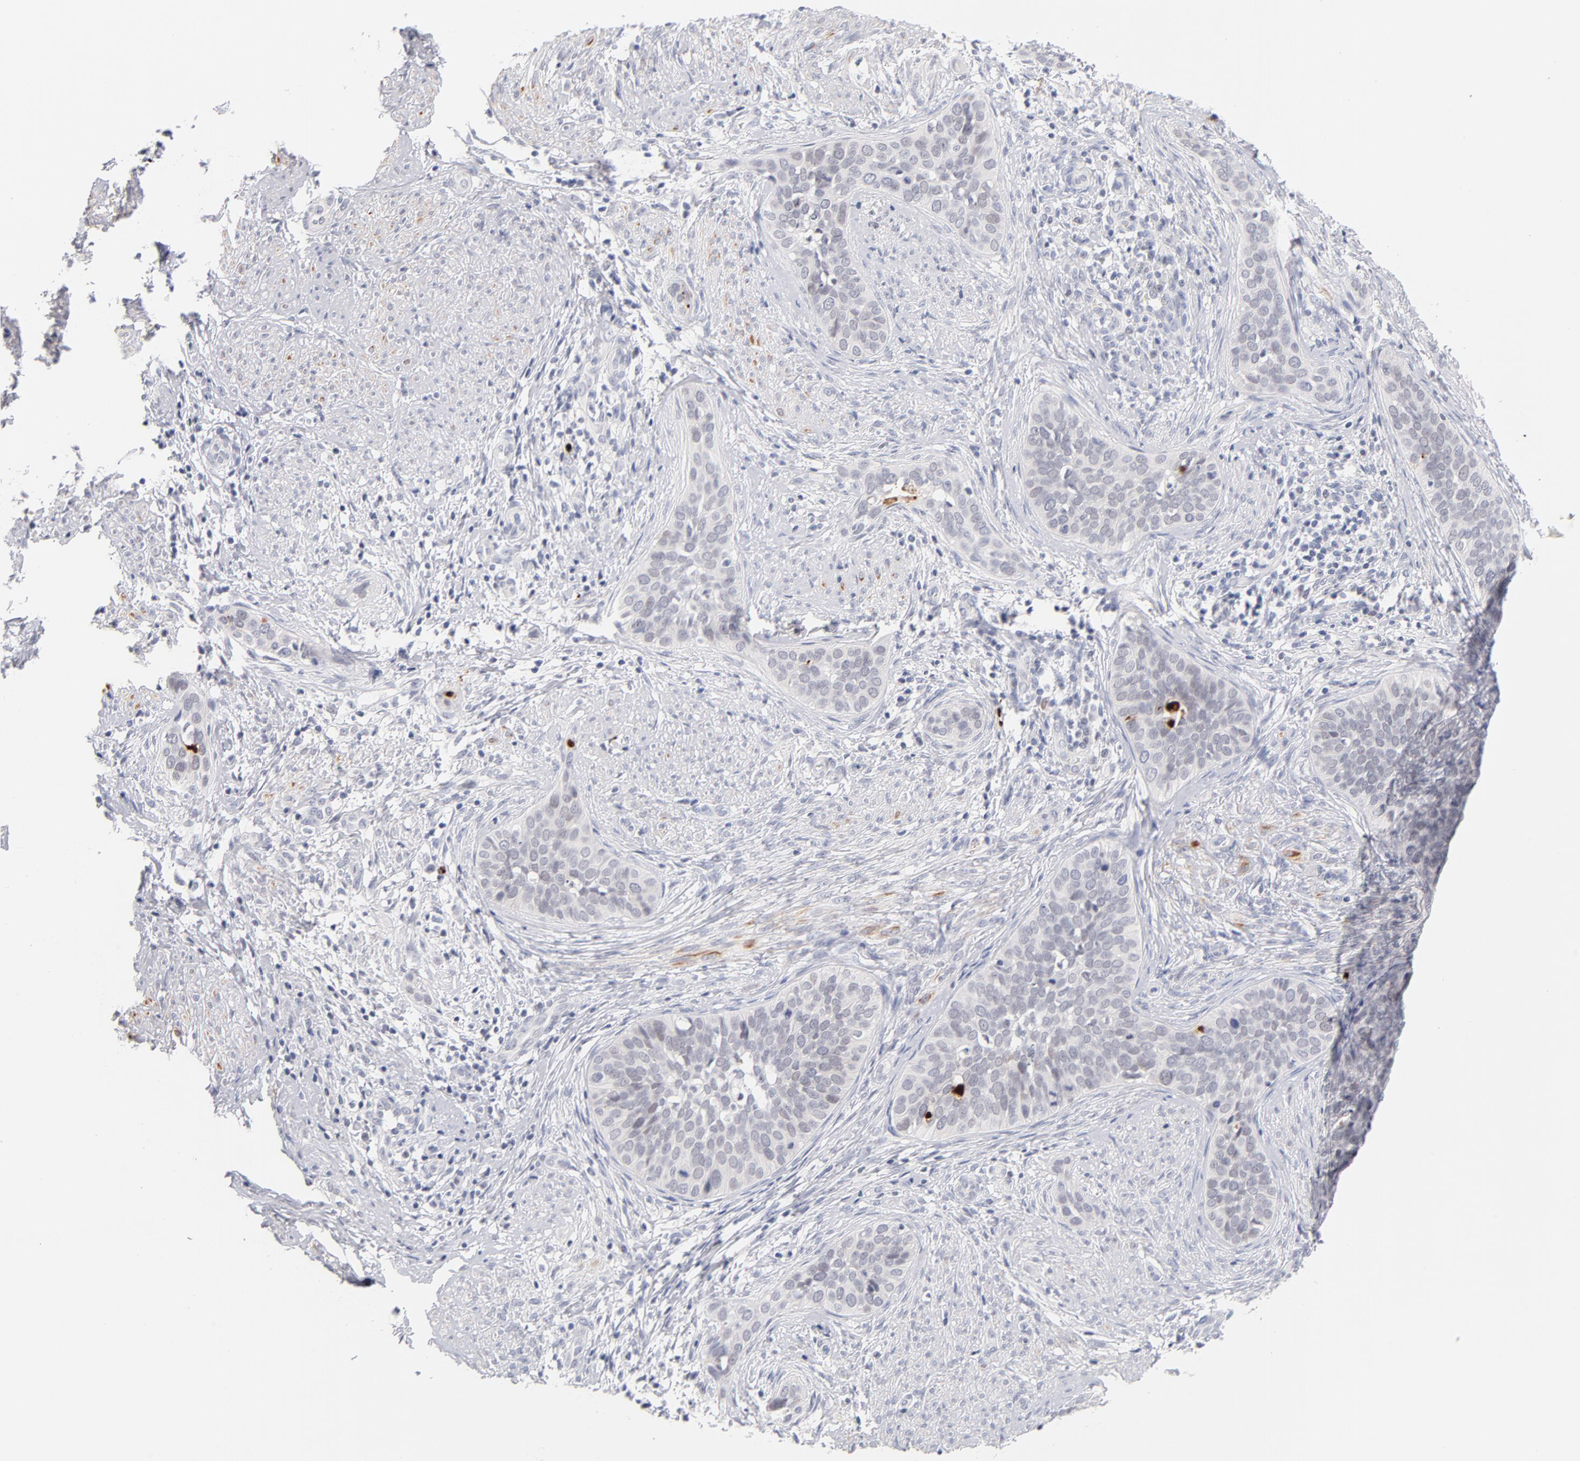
{"staining": {"intensity": "weak", "quantity": "<25%", "location": "nuclear"}, "tissue": "cervical cancer", "cell_type": "Tumor cells", "image_type": "cancer", "snomed": [{"axis": "morphology", "description": "Squamous cell carcinoma, NOS"}, {"axis": "topography", "description": "Cervix"}], "caption": "Micrograph shows no protein staining in tumor cells of cervical cancer tissue. (DAB (3,3'-diaminobenzidine) IHC, high magnification).", "gene": "PARP1", "patient": {"sex": "female", "age": 31}}